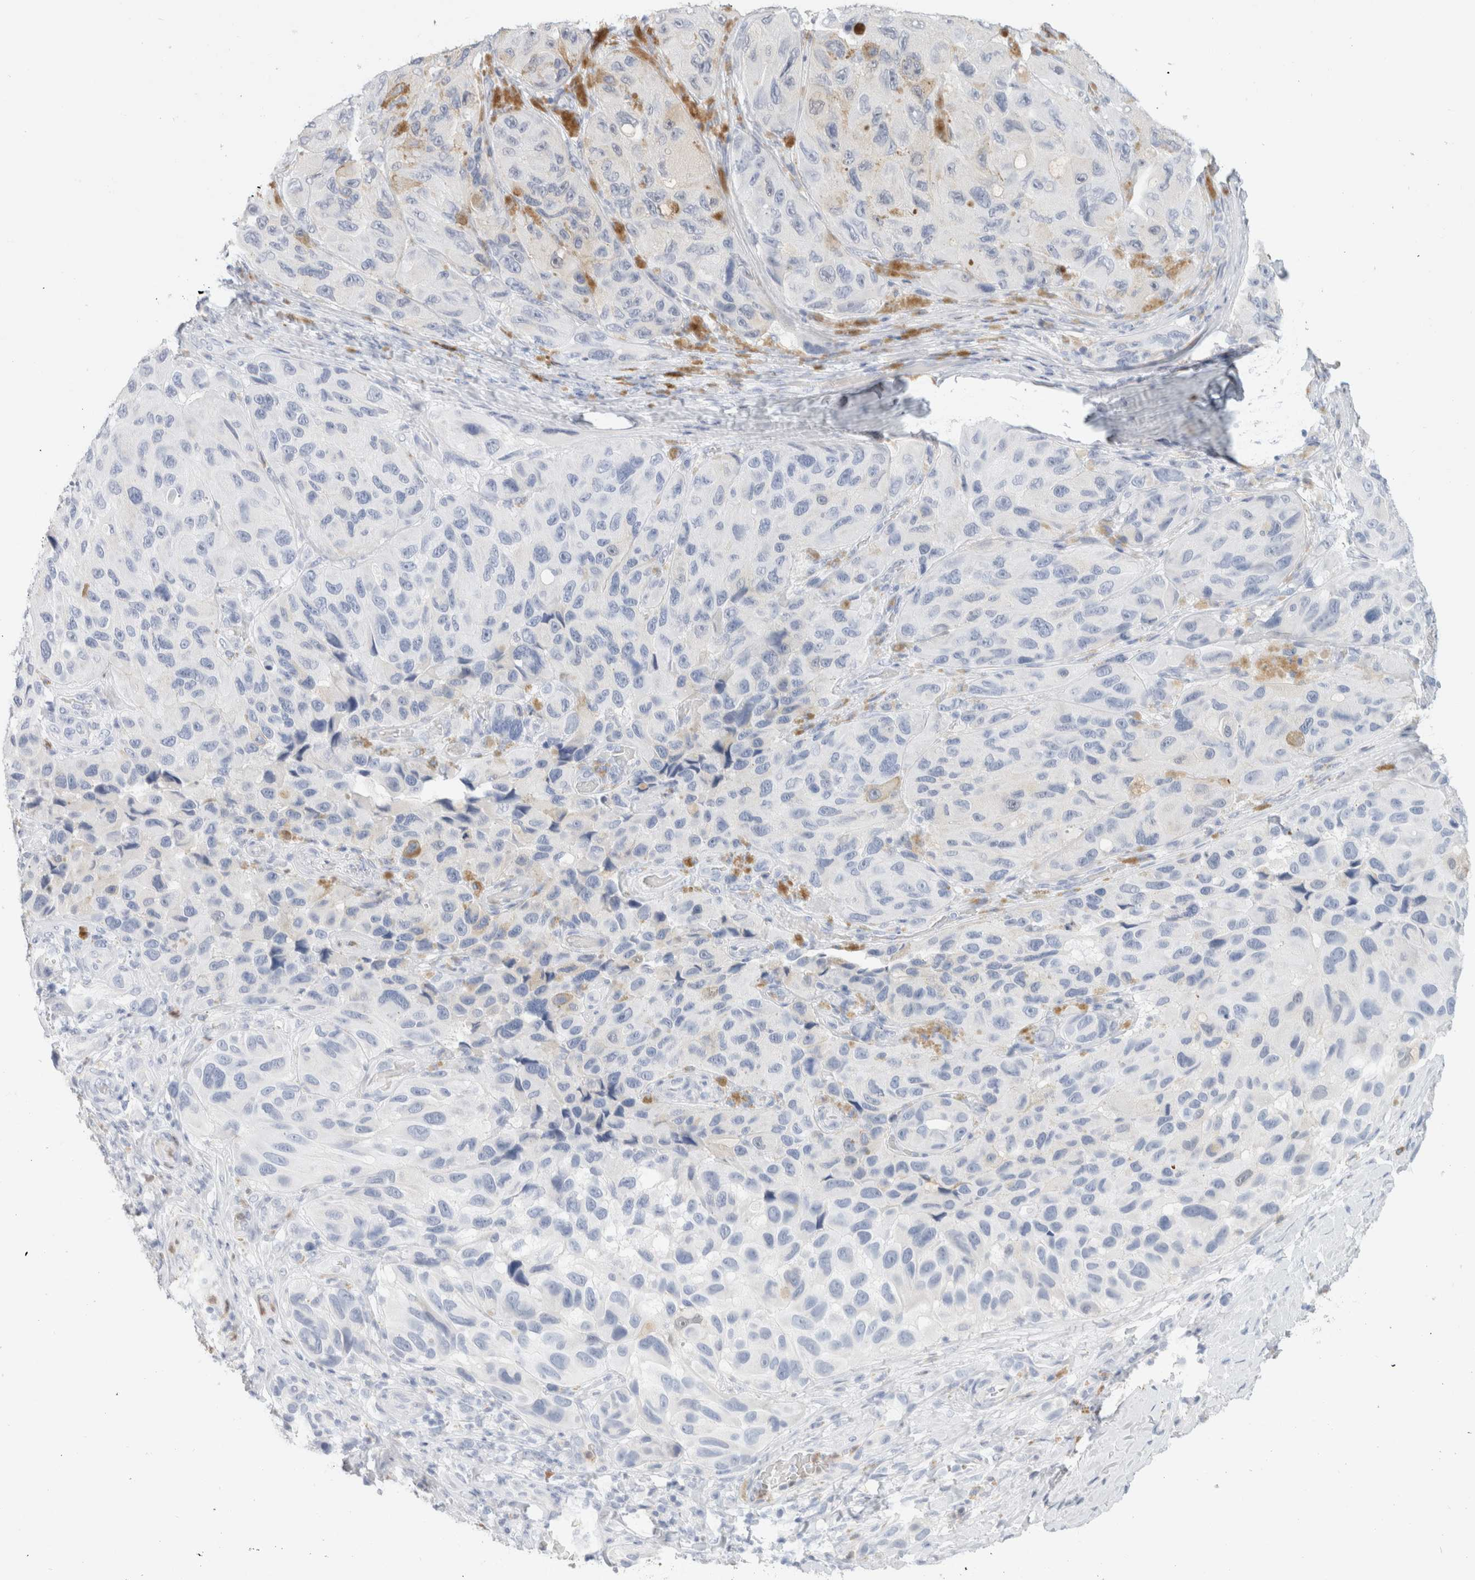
{"staining": {"intensity": "negative", "quantity": "none", "location": "none"}, "tissue": "melanoma", "cell_type": "Tumor cells", "image_type": "cancer", "snomed": [{"axis": "morphology", "description": "Malignant melanoma, NOS"}, {"axis": "topography", "description": "Skin"}], "caption": "Tumor cells show no significant expression in melanoma.", "gene": "ARG1", "patient": {"sex": "female", "age": 73}}